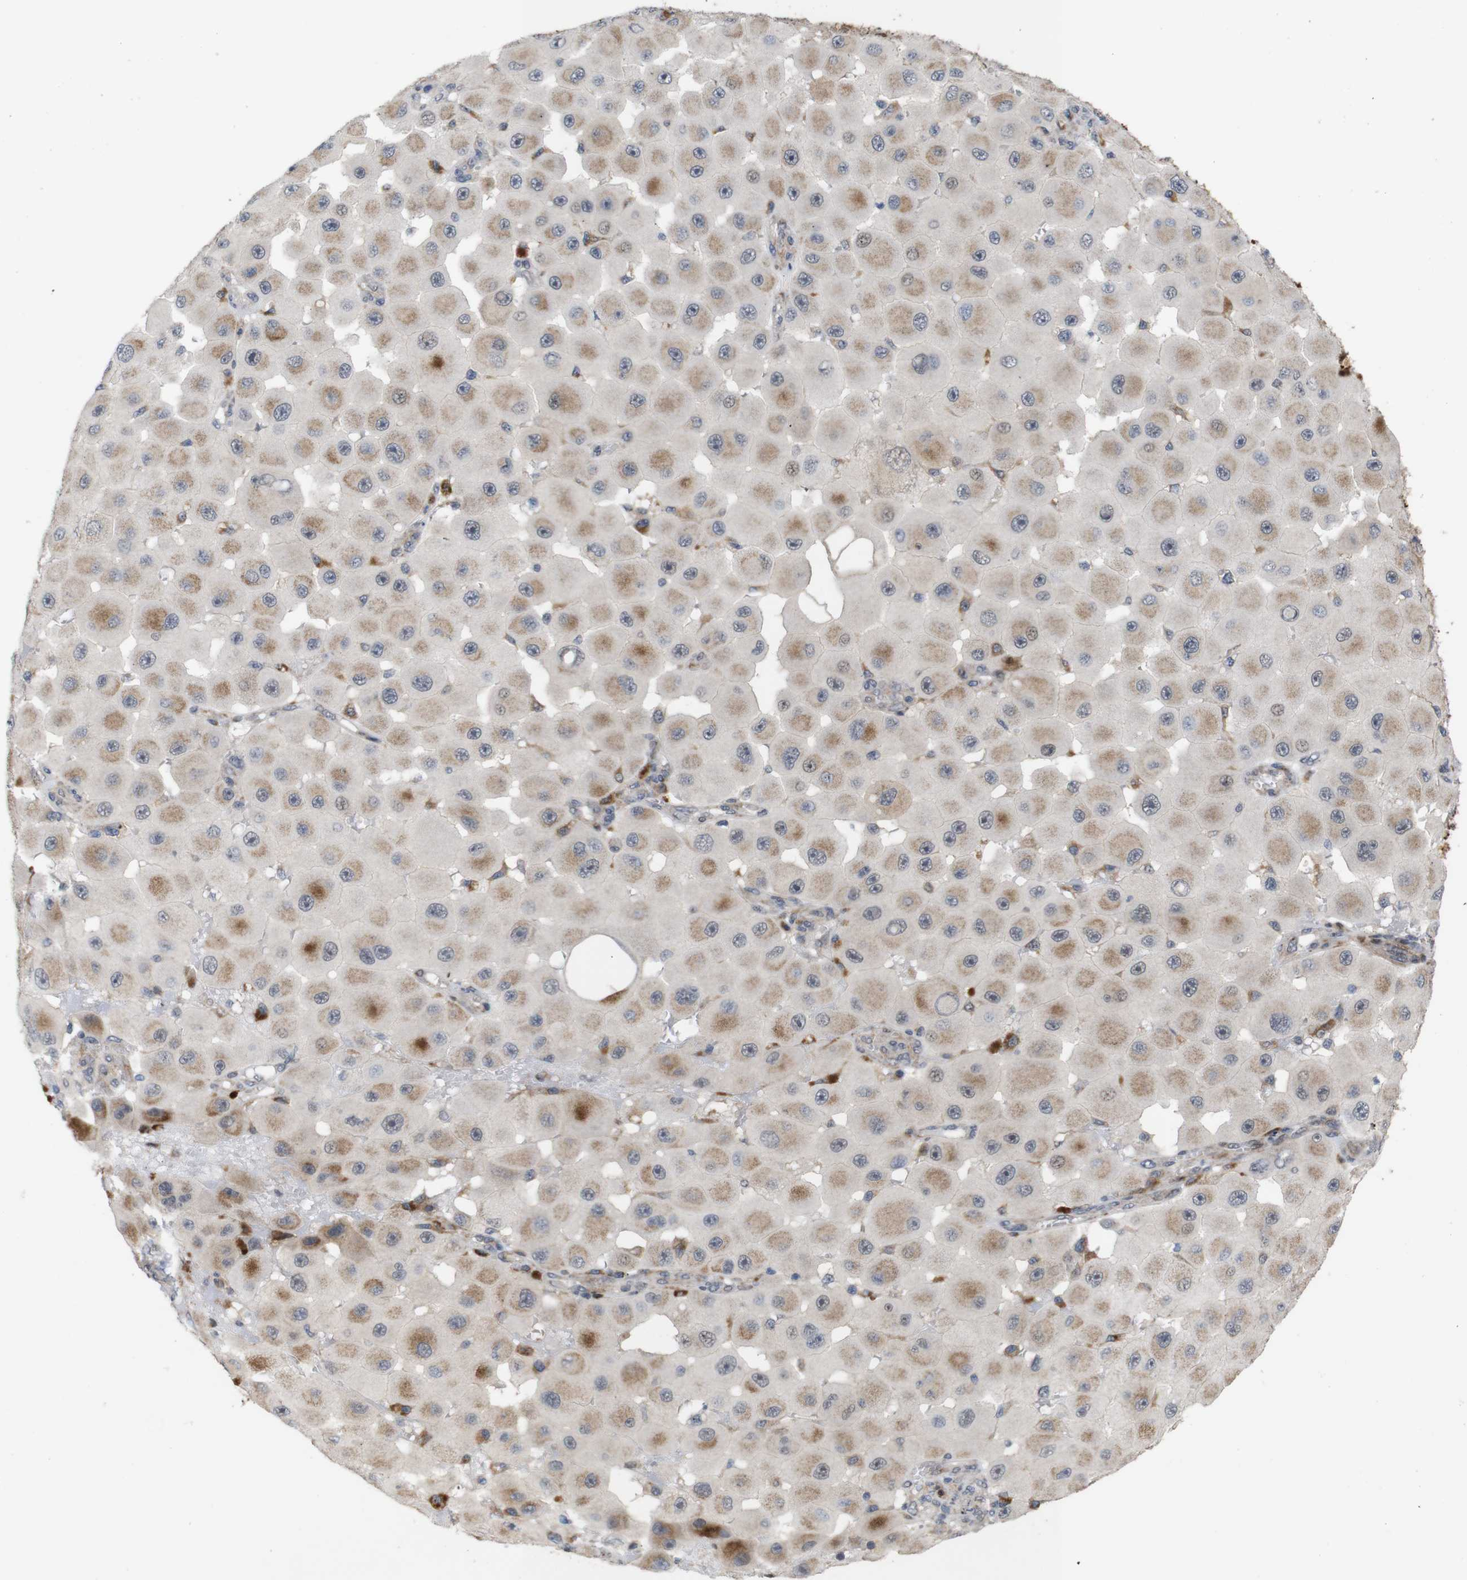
{"staining": {"intensity": "moderate", "quantity": ">75%", "location": "cytoplasmic/membranous"}, "tissue": "melanoma", "cell_type": "Tumor cells", "image_type": "cancer", "snomed": [{"axis": "morphology", "description": "Malignant melanoma, NOS"}, {"axis": "topography", "description": "Skin"}], "caption": "Immunohistochemical staining of human malignant melanoma demonstrates moderate cytoplasmic/membranous protein positivity in approximately >75% of tumor cells.", "gene": "ATP7B", "patient": {"sex": "female", "age": 81}}